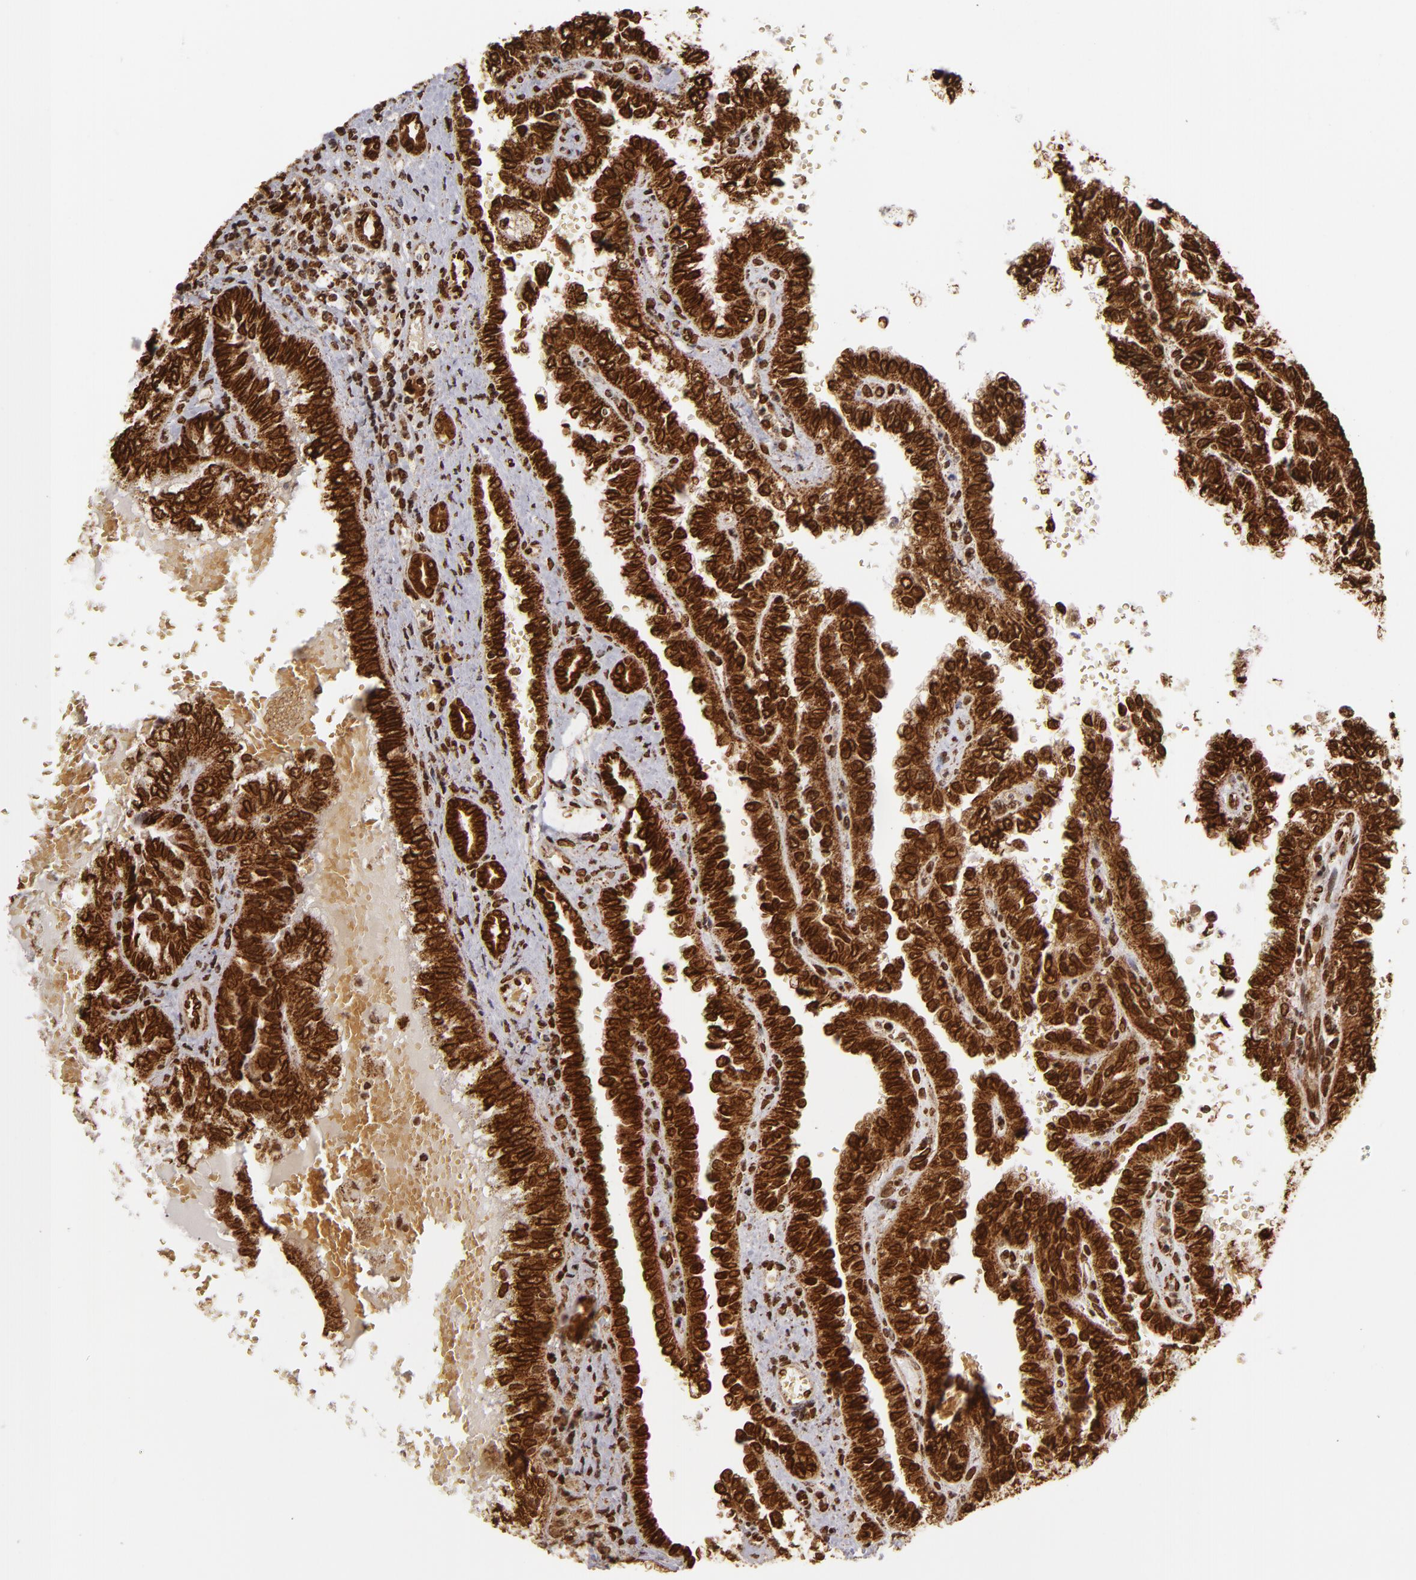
{"staining": {"intensity": "strong", "quantity": ">75%", "location": "nuclear"}, "tissue": "renal cancer", "cell_type": "Tumor cells", "image_type": "cancer", "snomed": [{"axis": "morphology", "description": "Inflammation, NOS"}, {"axis": "morphology", "description": "Adenocarcinoma, NOS"}, {"axis": "topography", "description": "Kidney"}], "caption": "A histopathology image of human adenocarcinoma (renal) stained for a protein shows strong nuclear brown staining in tumor cells.", "gene": "CUL3", "patient": {"sex": "male", "age": 68}}